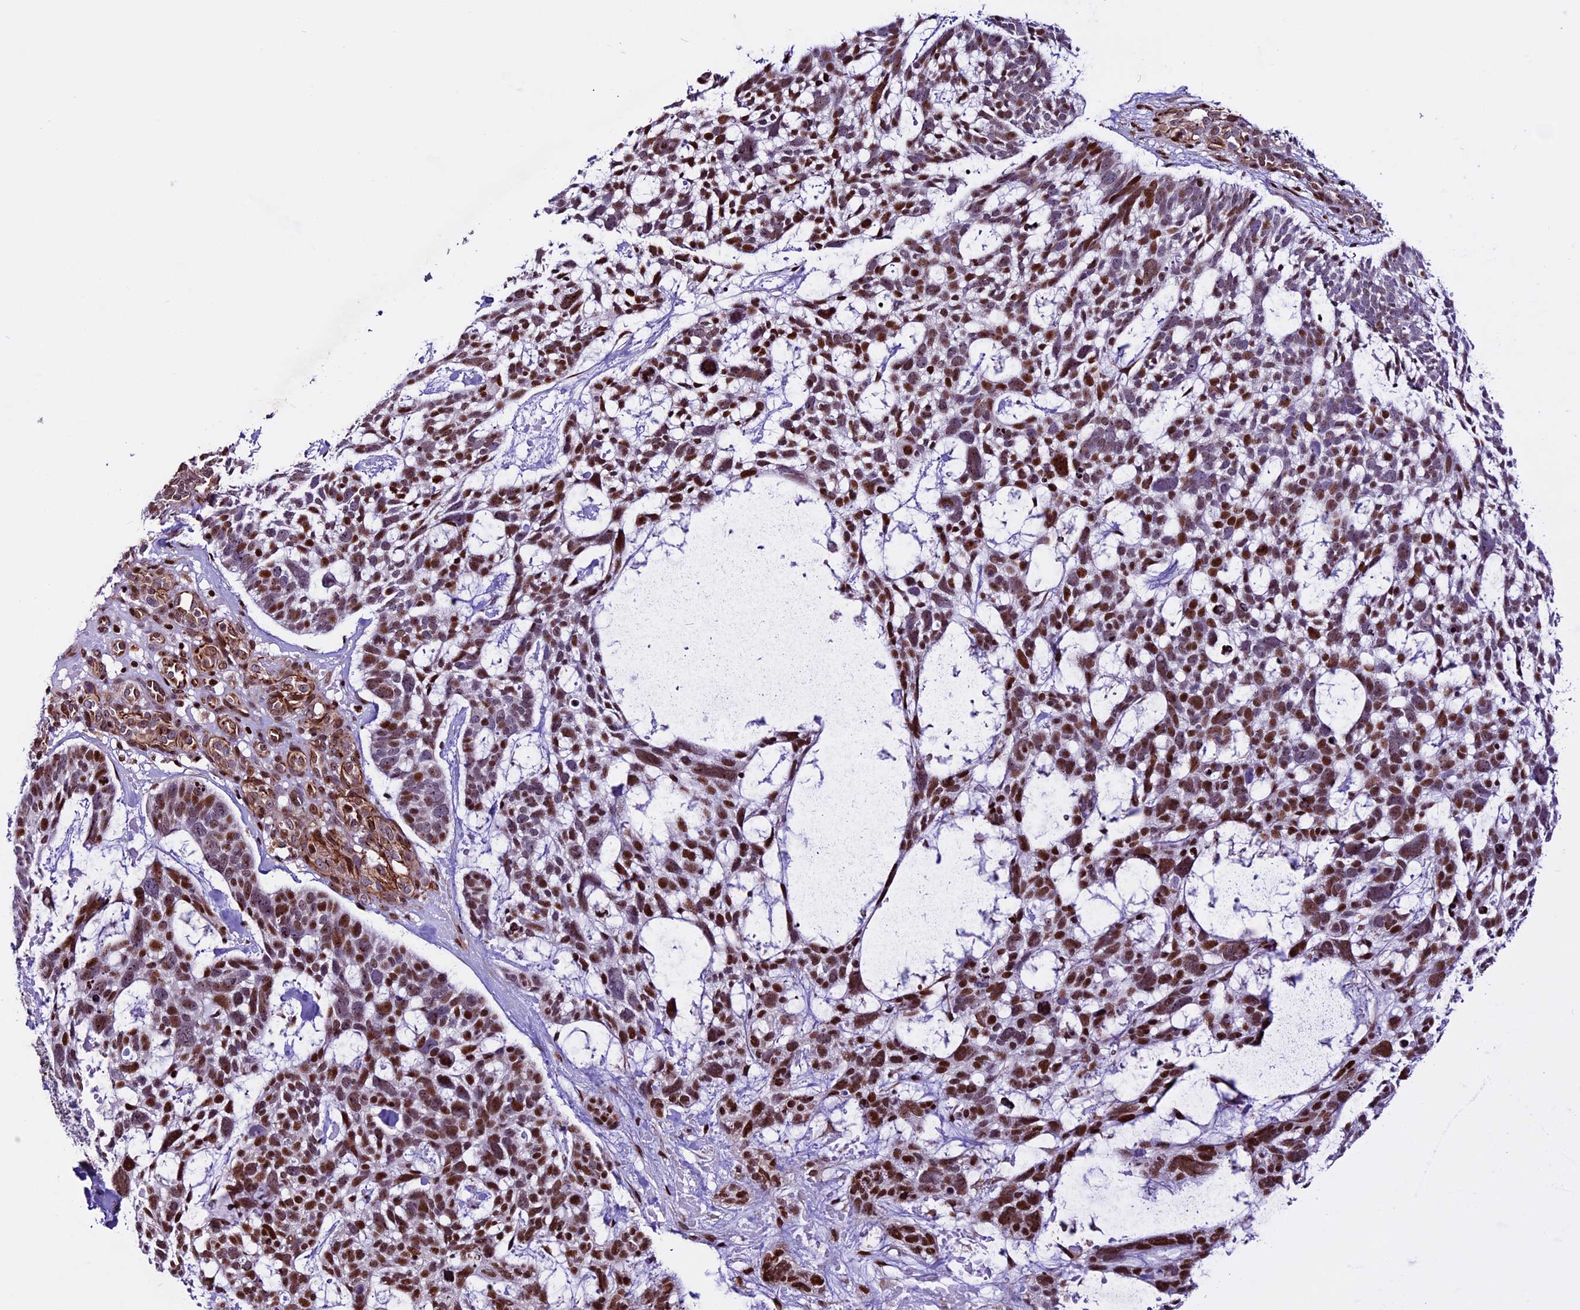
{"staining": {"intensity": "moderate", "quantity": ">75%", "location": "nuclear"}, "tissue": "skin cancer", "cell_type": "Tumor cells", "image_type": "cancer", "snomed": [{"axis": "morphology", "description": "Basal cell carcinoma"}, {"axis": "topography", "description": "Skin"}], "caption": "Immunohistochemistry (IHC) micrograph of neoplastic tissue: human skin cancer stained using immunohistochemistry (IHC) demonstrates medium levels of moderate protein expression localized specifically in the nuclear of tumor cells, appearing as a nuclear brown color.", "gene": "RINL", "patient": {"sex": "male", "age": 88}}